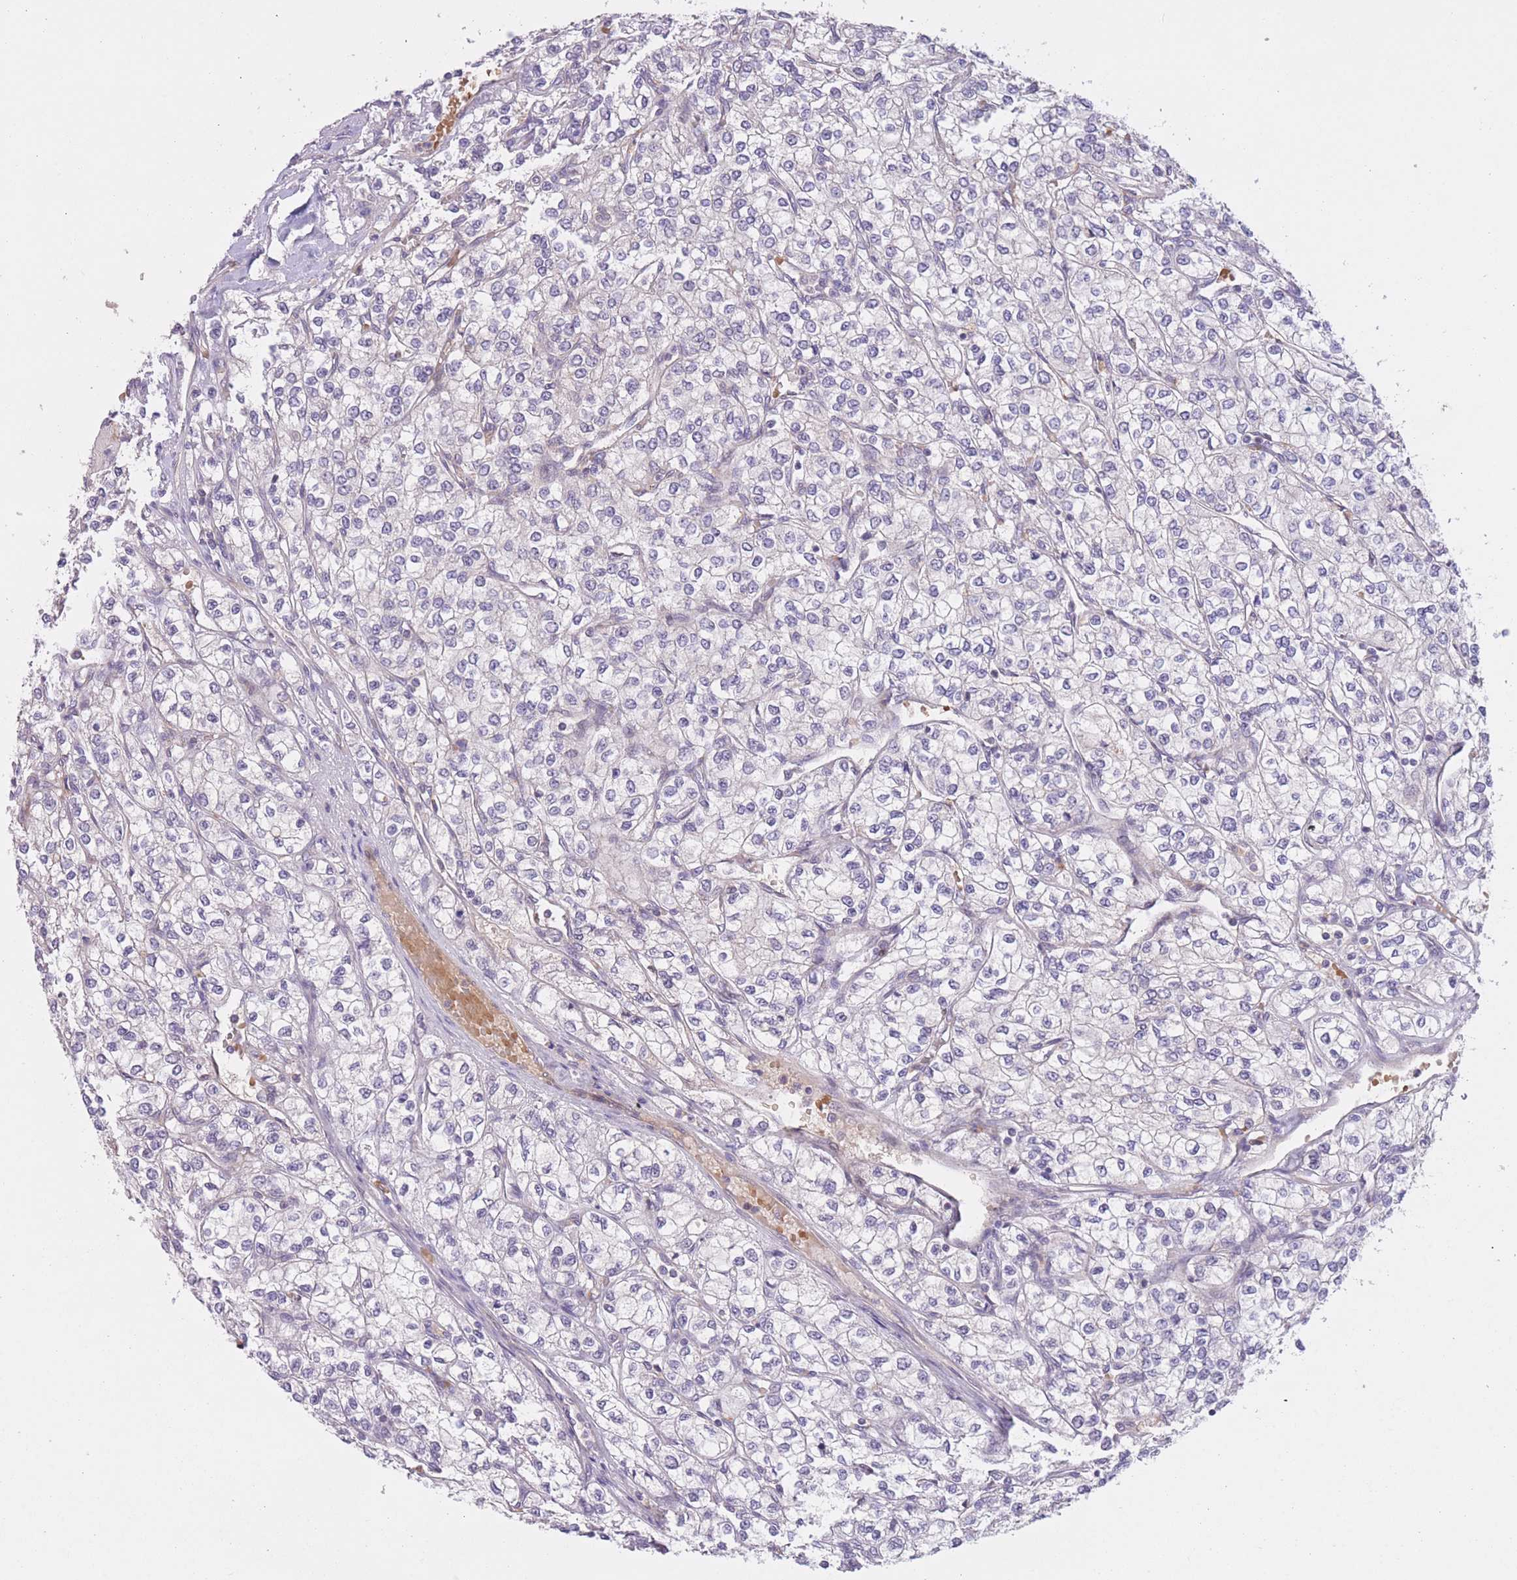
{"staining": {"intensity": "negative", "quantity": "none", "location": "none"}, "tissue": "renal cancer", "cell_type": "Tumor cells", "image_type": "cancer", "snomed": [{"axis": "morphology", "description": "Adenocarcinoma, NOS"}, {"axis": "topography", "description": "Kidney"}], "caption": "DAB (3,3'-diaminobenzidine) immunohistochemical staining of human renal cancer (adenocarcinoma) exhibits no significant staining in tumor cells.", "gene": "FUT5", "patient": {"sex": "male", "age": 80}}